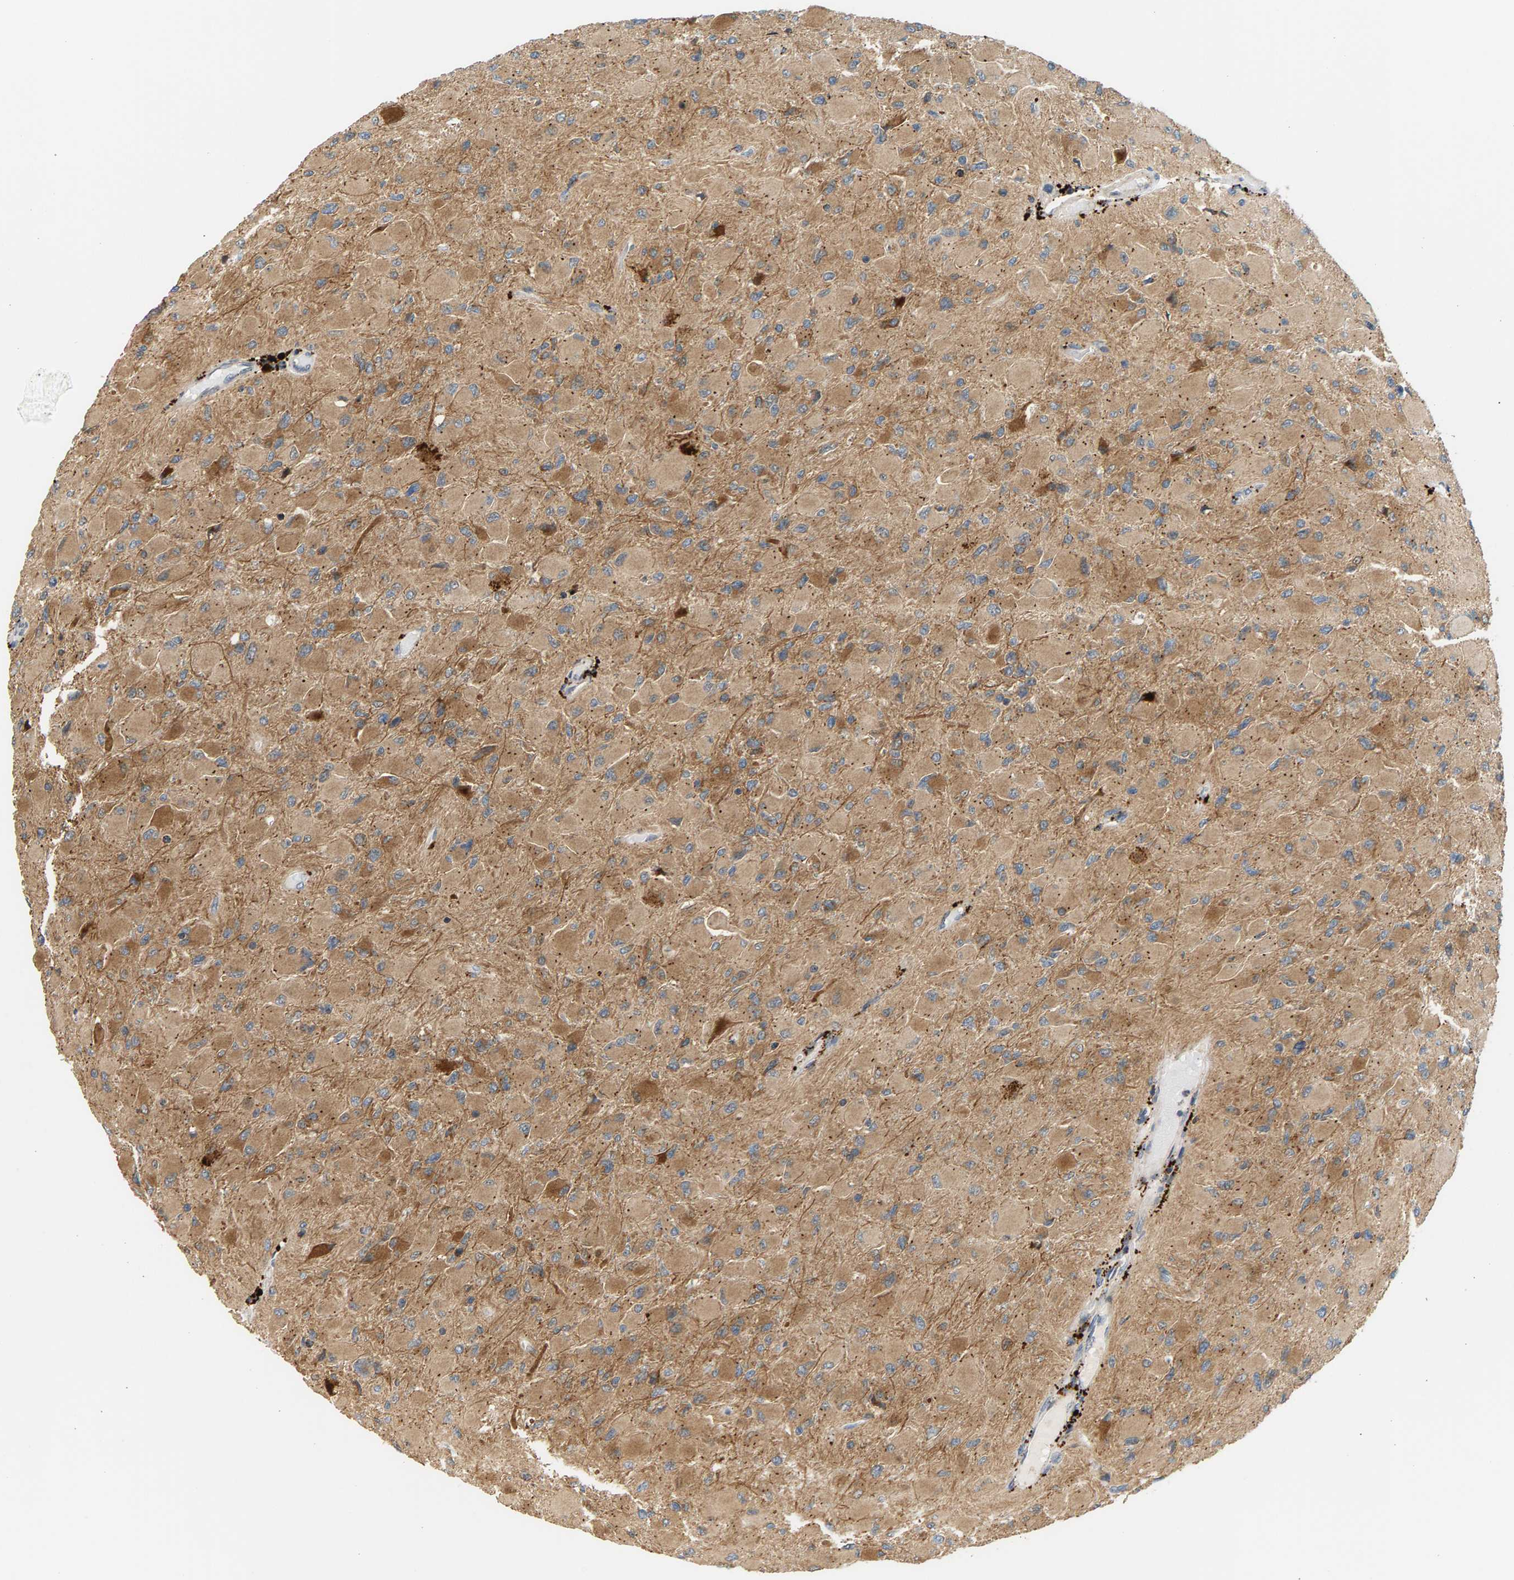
{"staining": {"intensity": "moderate", "quantity": ">75%", "location": "cytoplasmic/membranous"}, "tissue": "glioma", "cell_type": "Tumor cells", "image_type": "cancer", "snomed": [{"axis": "morphology", "description": "Glioma, malignant, High grade"}, {"axis": "topography", "description": "Cerebral cortex"}], "caption": "There is medium levels of moderate cytoplasmic/membranous staining in tumor cells of high-grade glioma (malignant), as demonstrated by immunohistochemical staining (brown color).", "gene": "MAP2K5", "patient": {"sex": "female", "age": 36}}